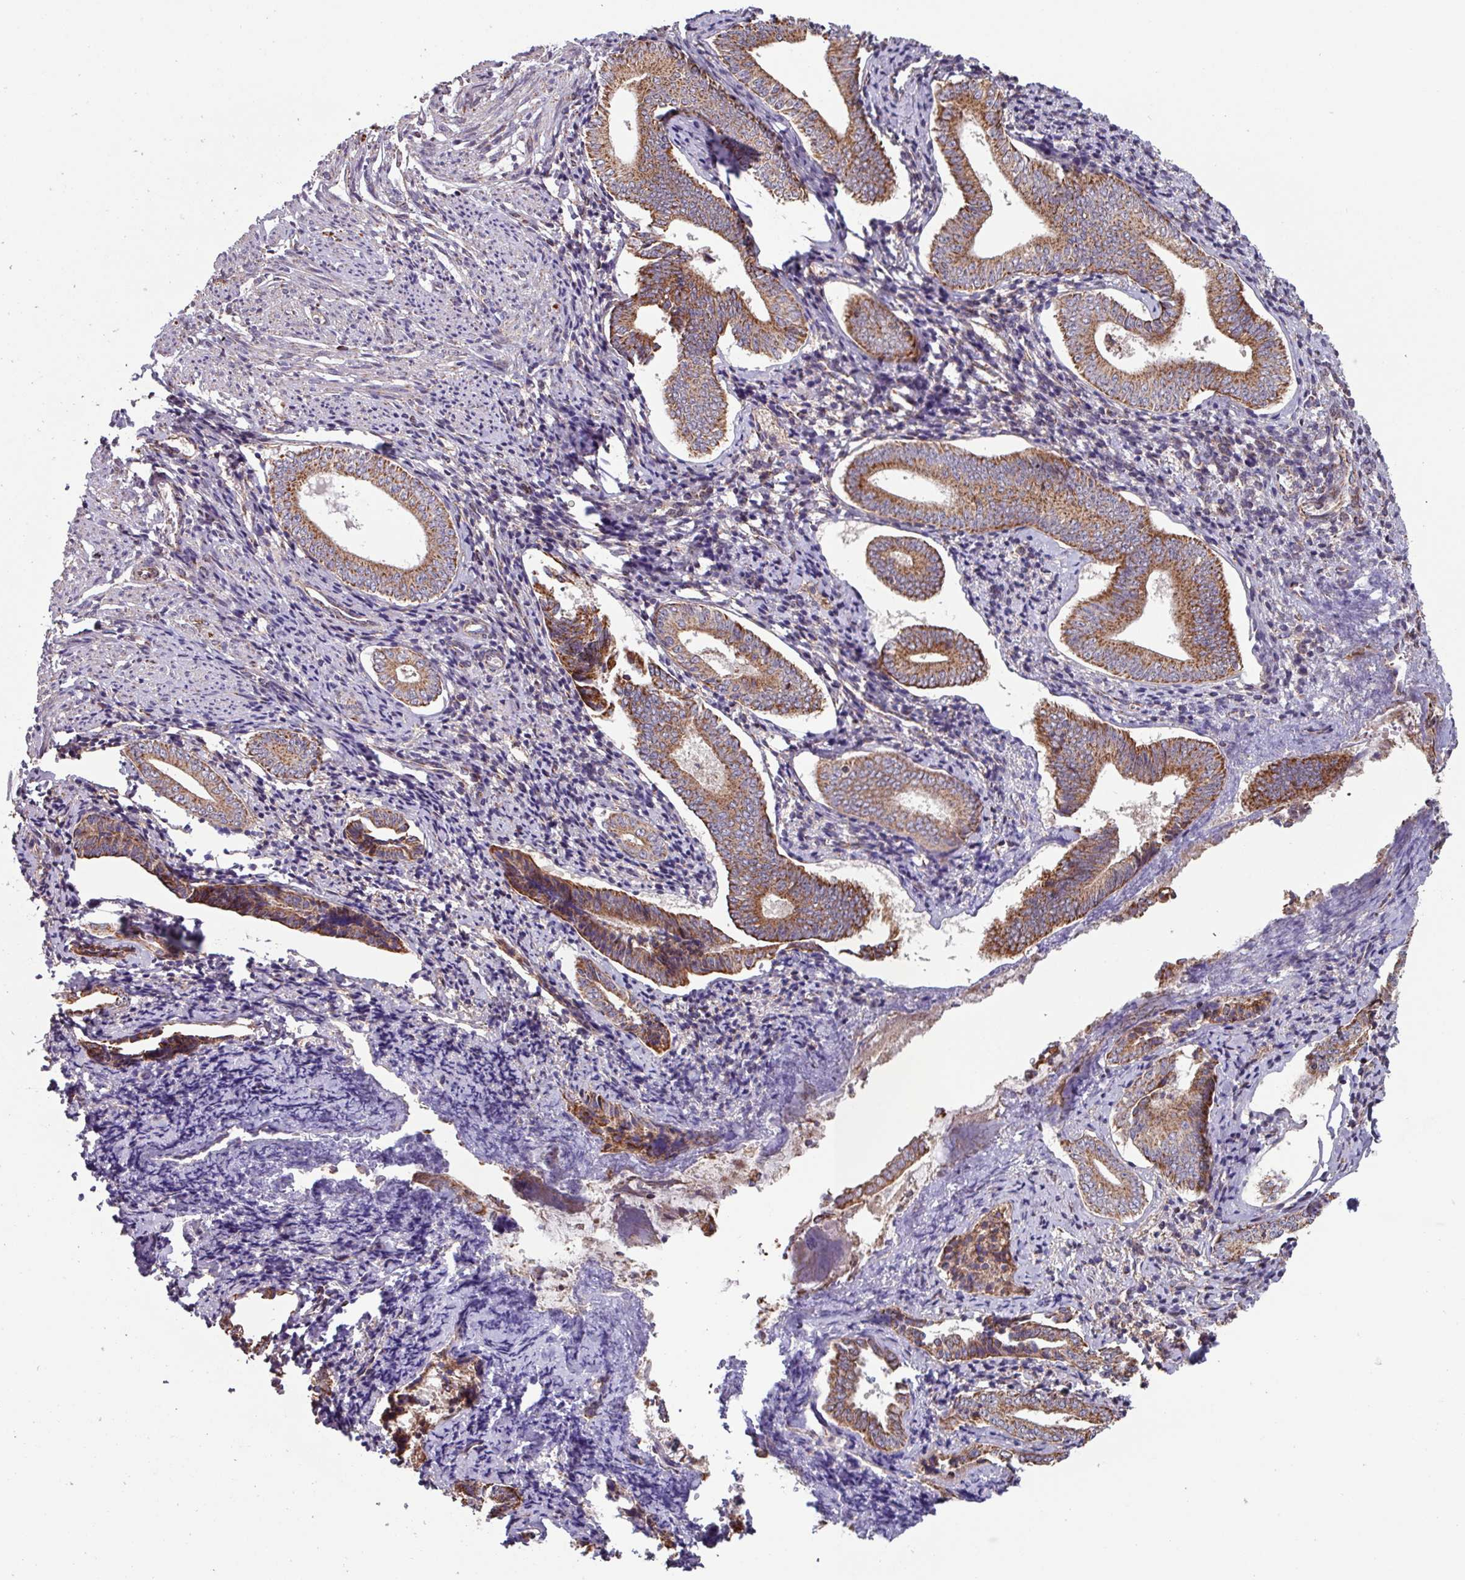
{"staining": {"intensity": "moderate", "quantity": ">75%", "location": "cytoplasmic/membranous"}, "tissue": "cervical cancer", "cell_type": "Tumor cells", "image_type": "cancer", "snomed": [{"axis": "morphology", "description": "Squamous cell carcinoma, NOS"}, {"axis": "topography", "description": "Cervix"}], "caption": "Moderate cytoplasmic/membranous staining for a protein is seen in about >75% of tumor cells of cervical cancer (squamous cell carcinoma) using immunohistochemistry.", "gene": "COX7C", "patient": {"sex": "female", "age": 59}}